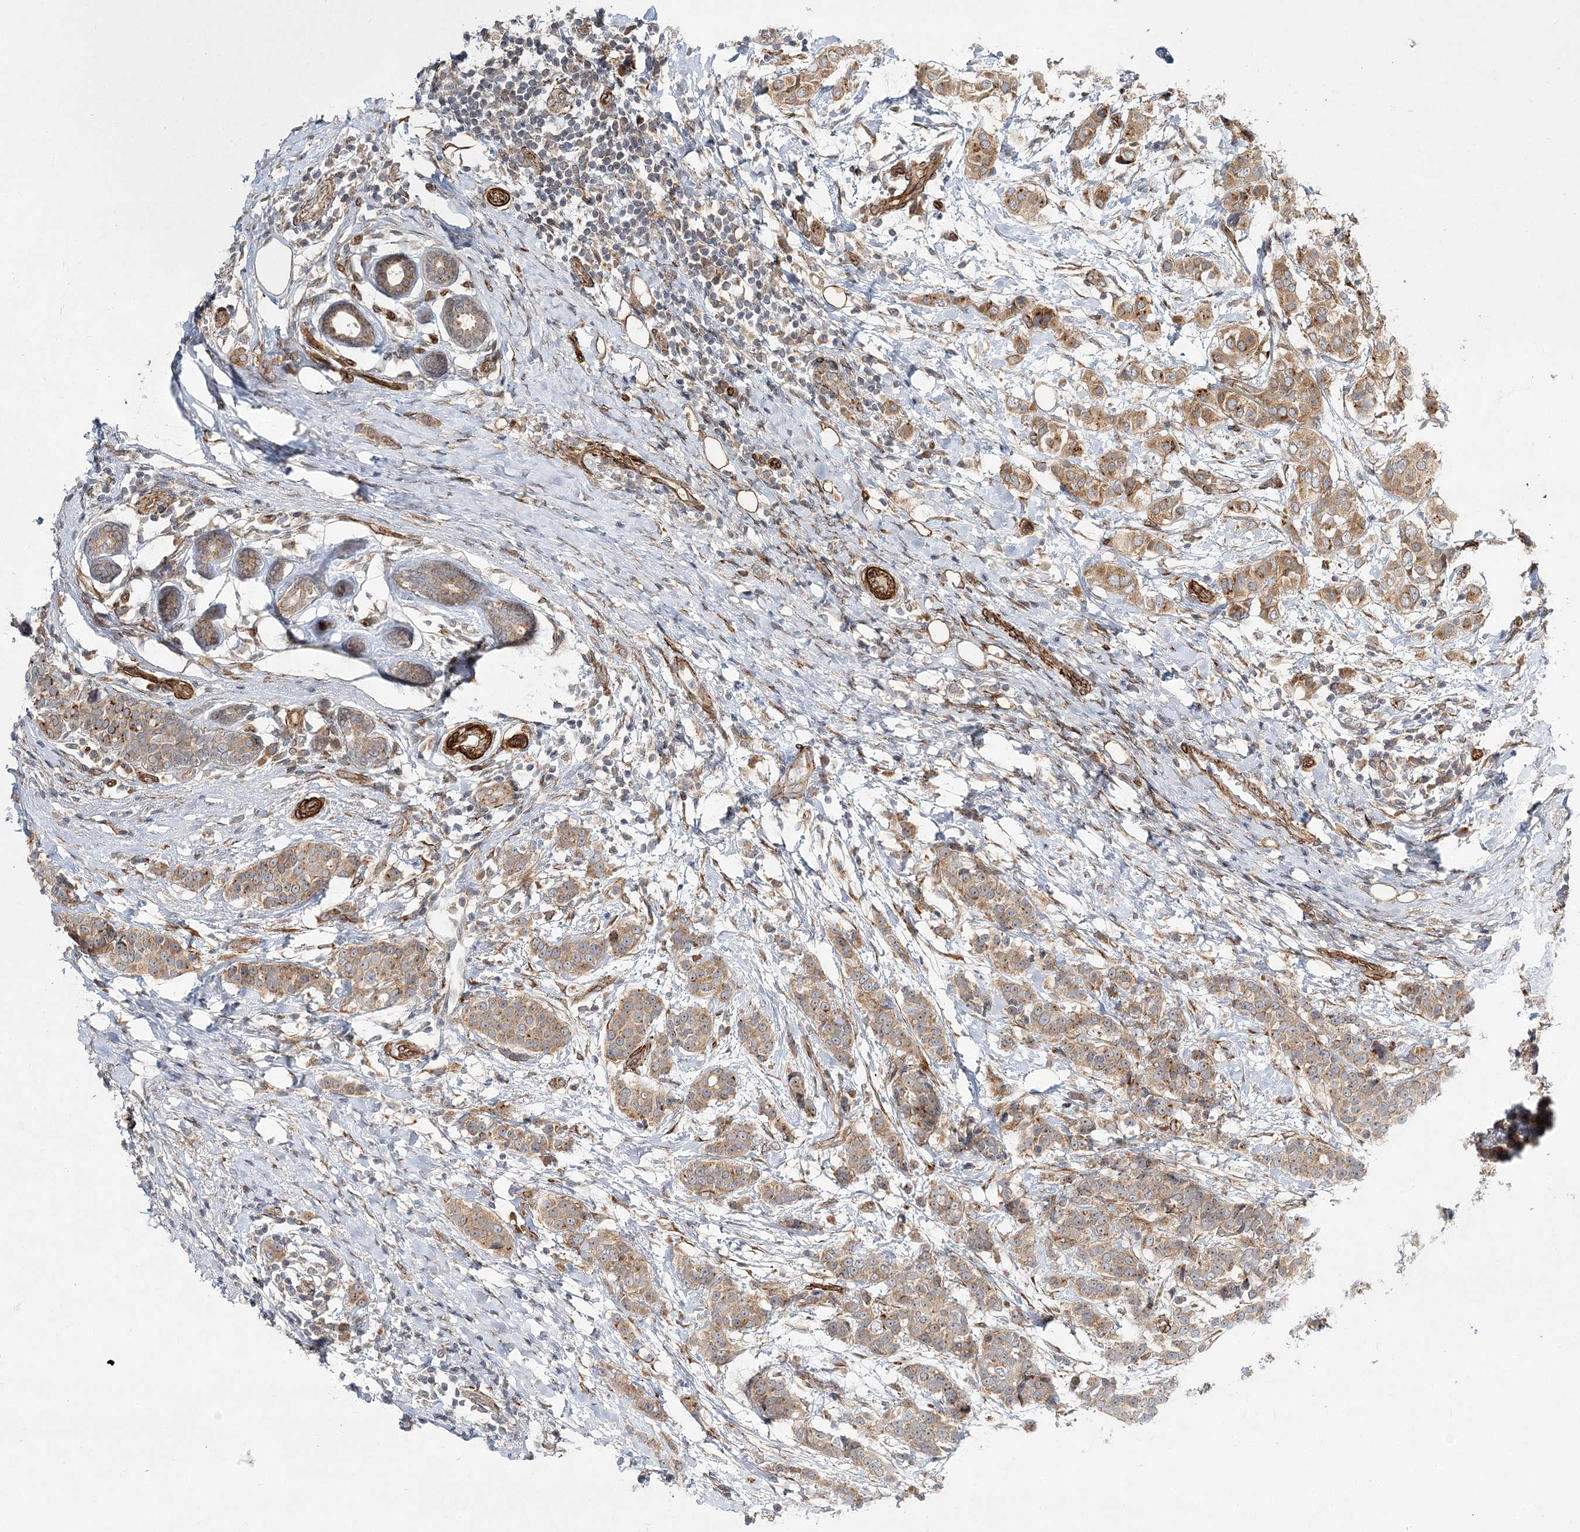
{"staining": {"intensity": "moderate", "quantity": ">75%", "location": "cytoplasmic/membranous"}, "tissue": "breast cancer", "cell_type": "Tumor cells", "image_type": "cancer", "snomed": [{"axis": "morphology", "description": "Lobular carcinoma"}, {"axis": "topography", "description": "Breast"}], "caption": "Protein expression analysis of human breast cancer (lobular carcinoma) reveals moderate cytoplasmic/membranous staining in about >75% of tumor cells.", "gene": "NBAS", "patient": {"sex": "female", "age": 51}}